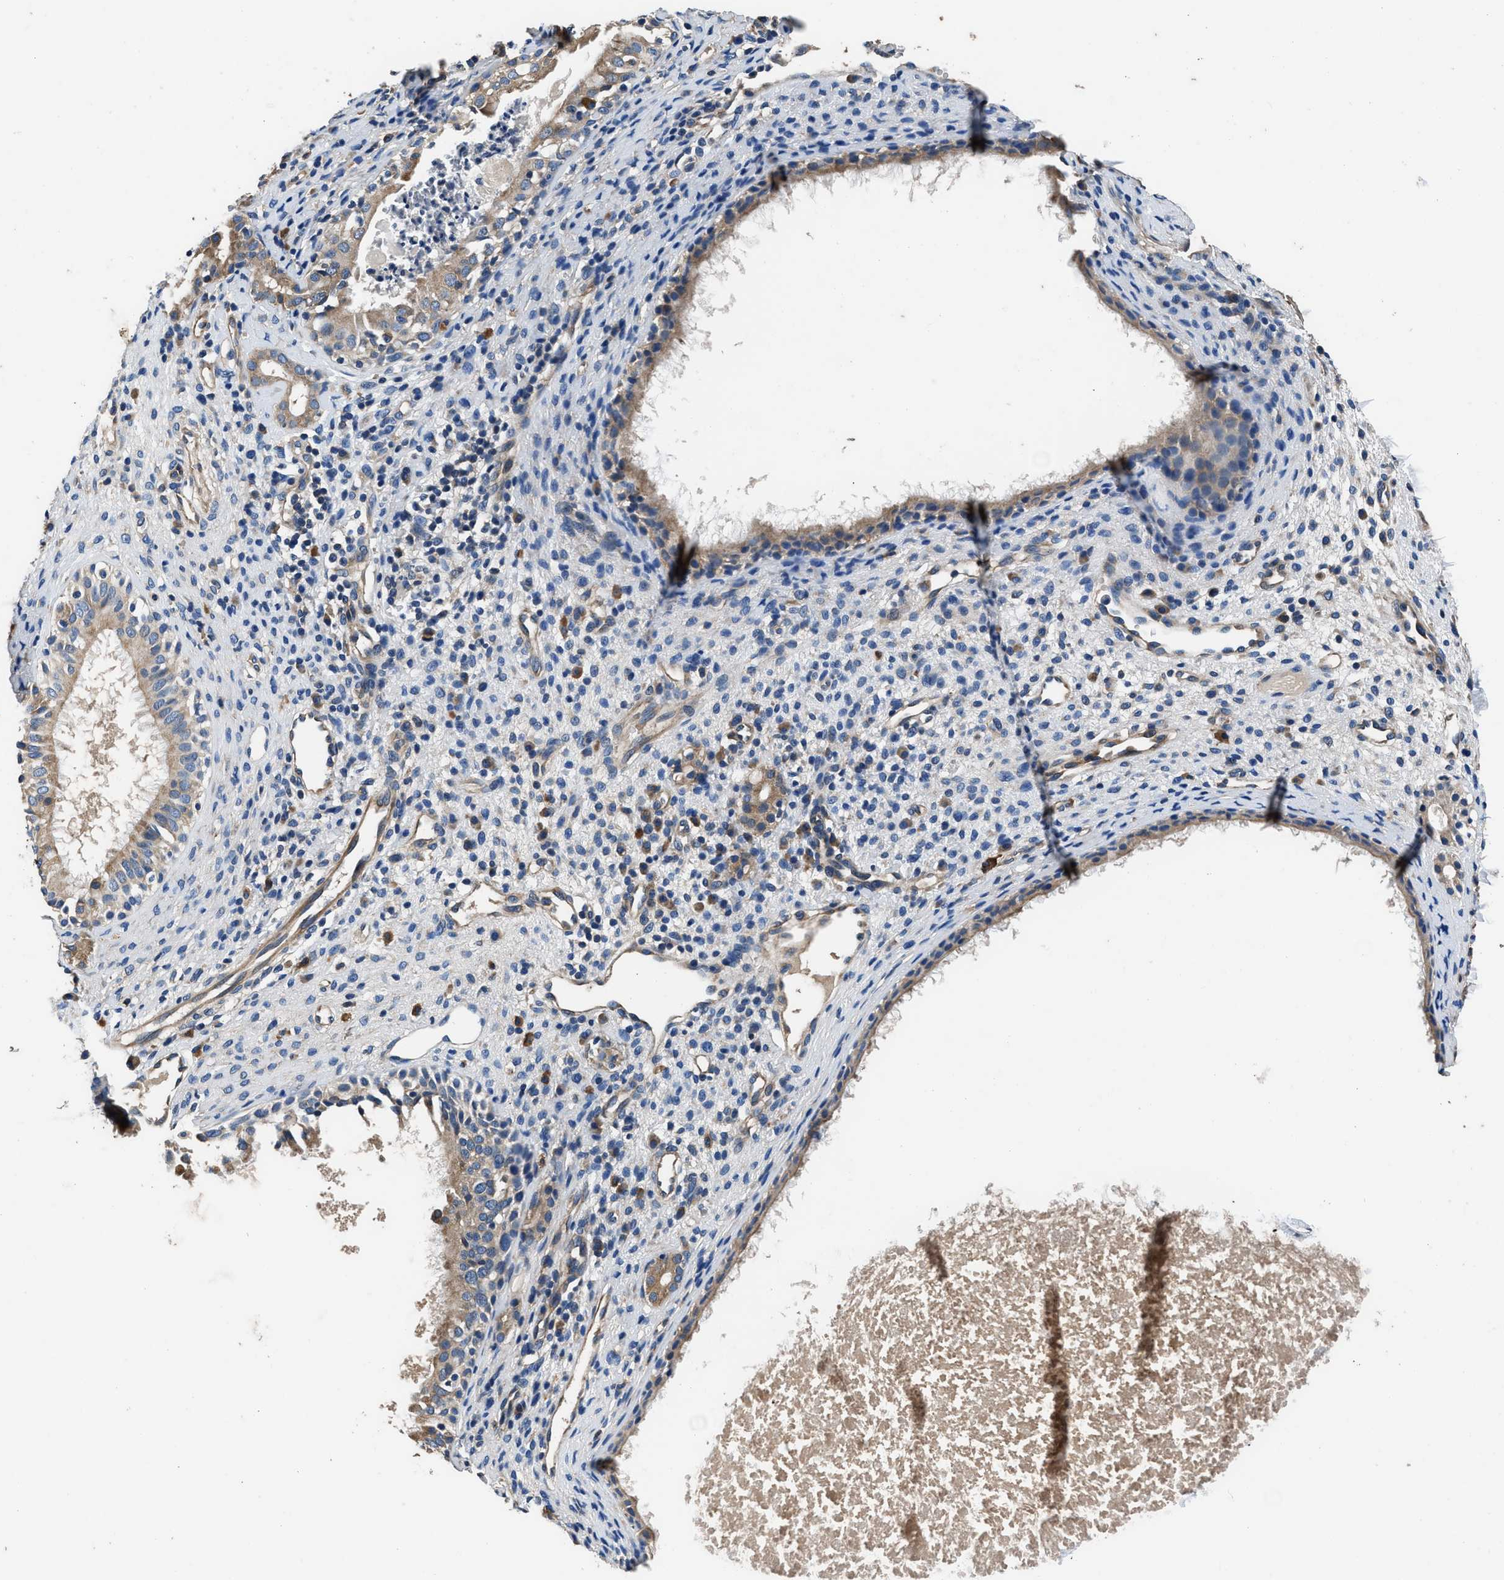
{"staining": {"intensity": "moderate", "quantity": ">75%", "location": "cytoplasmic/membranous"}, "tissue": "nasopharynx", "cell_type": "Respiratory epithelial cells", "image_type": "normal", "snomed": [{"axis": "morphology", "description": "Normal tissue, NOS"}, {"axis": "topography", "description": "Nasopharynx"}], "caption": "Immunohistochemical staining of unremarkable human nasopharynx shows moderate cytoplasmic/membranous protein expression in approximately >75% of respiratory epithelial cells.", "gene": "DHRS7B", "patient": {"sex": "male", "age": 22}}